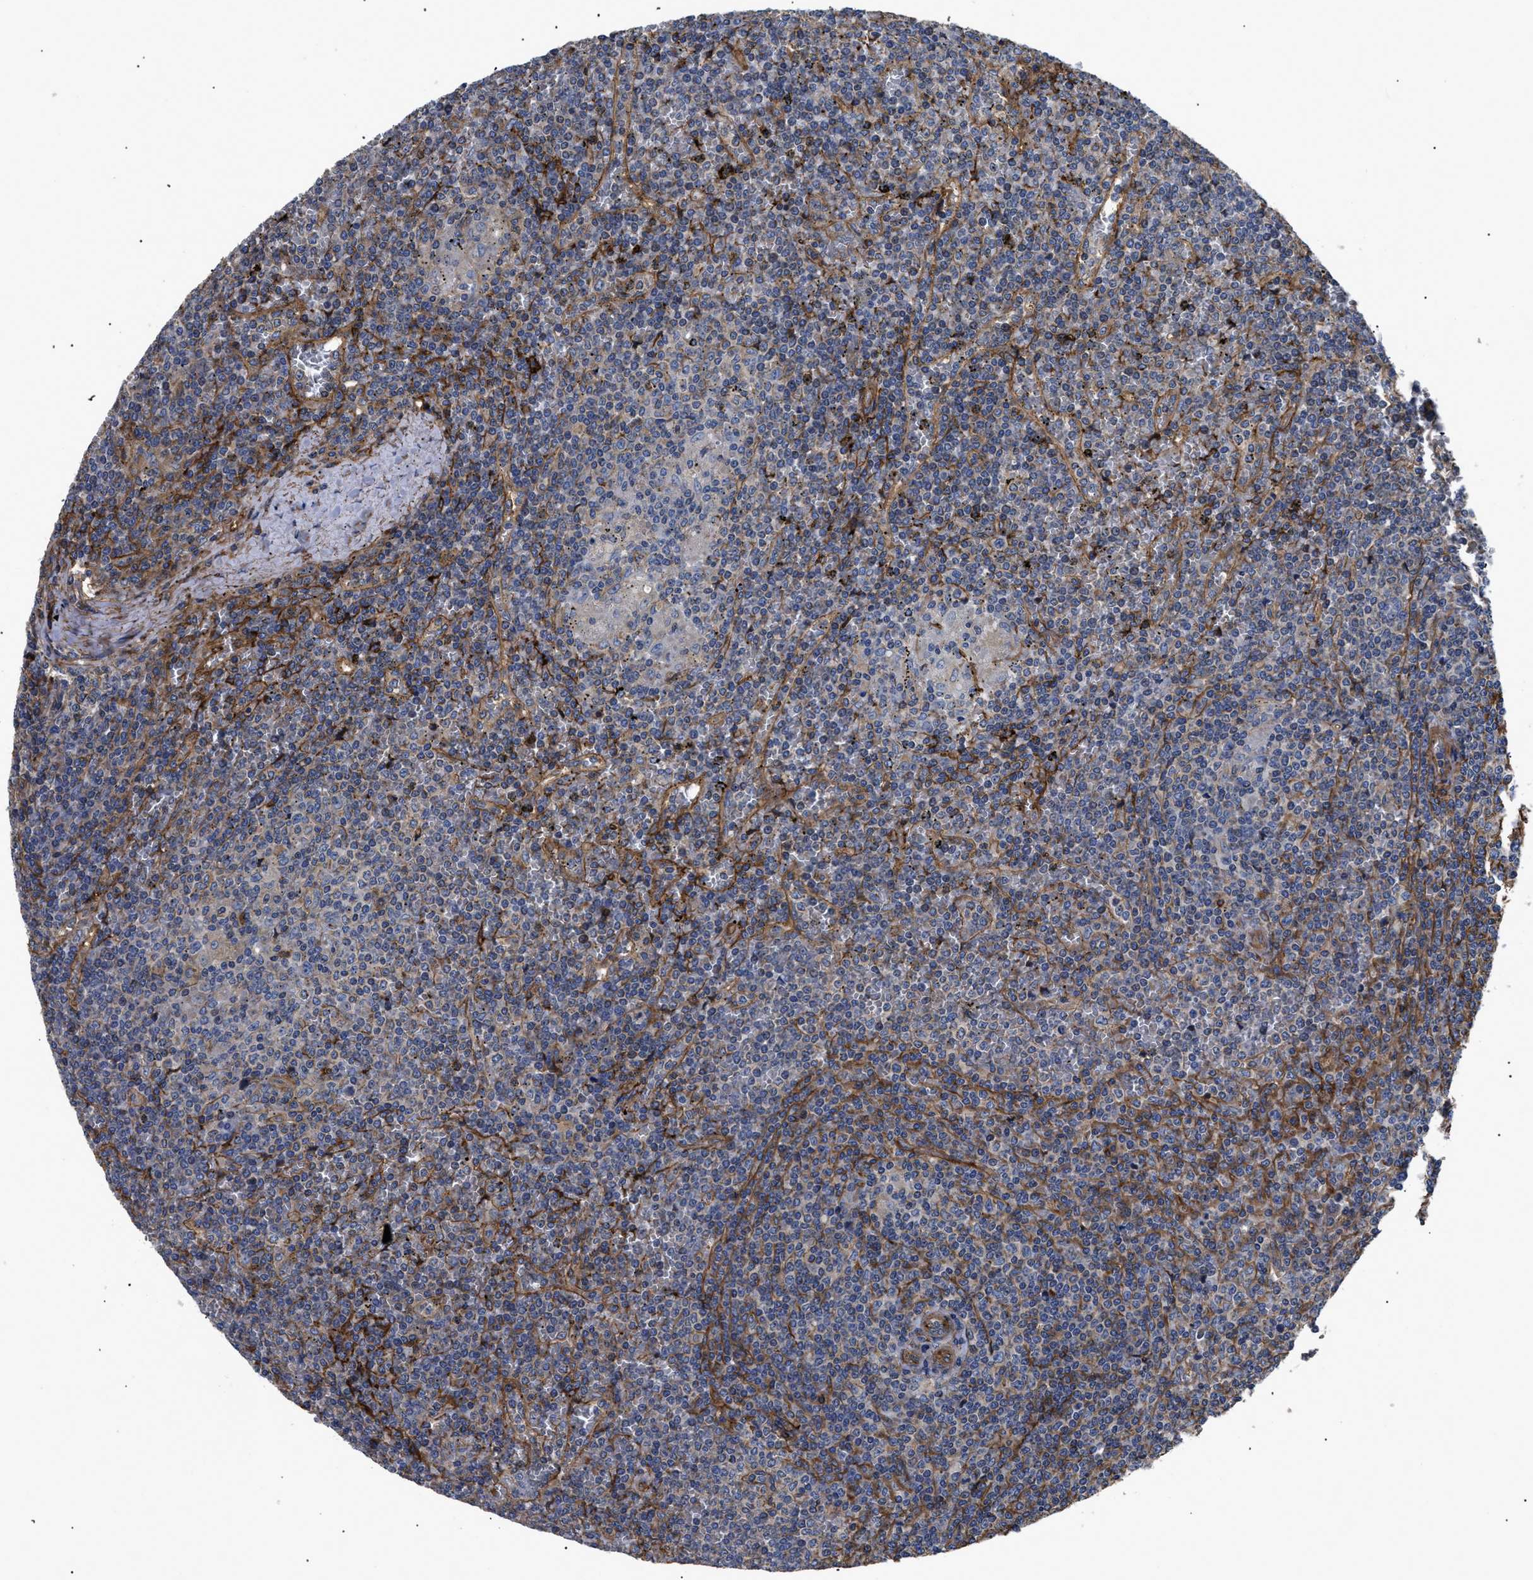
{"staining": {"intensity": "negative", "quantity": "none", "location": "none"}, "tissue": "lymphoma", "cell_type": "Tumor cells", "image_type": "cancer", "snomed": [{"axis": "morphology", "description": "Malignant lymphoma, non-Hodgkin's type, Low grade"}, {"axis": "topography", "description": "Spleen"}], "caption": "Lymphoma stained for a protein using immunohistochemistry exhibits no expression tumor cells.", "gene": "NT5E", "patient": {"sex": "female", "age": 19}}